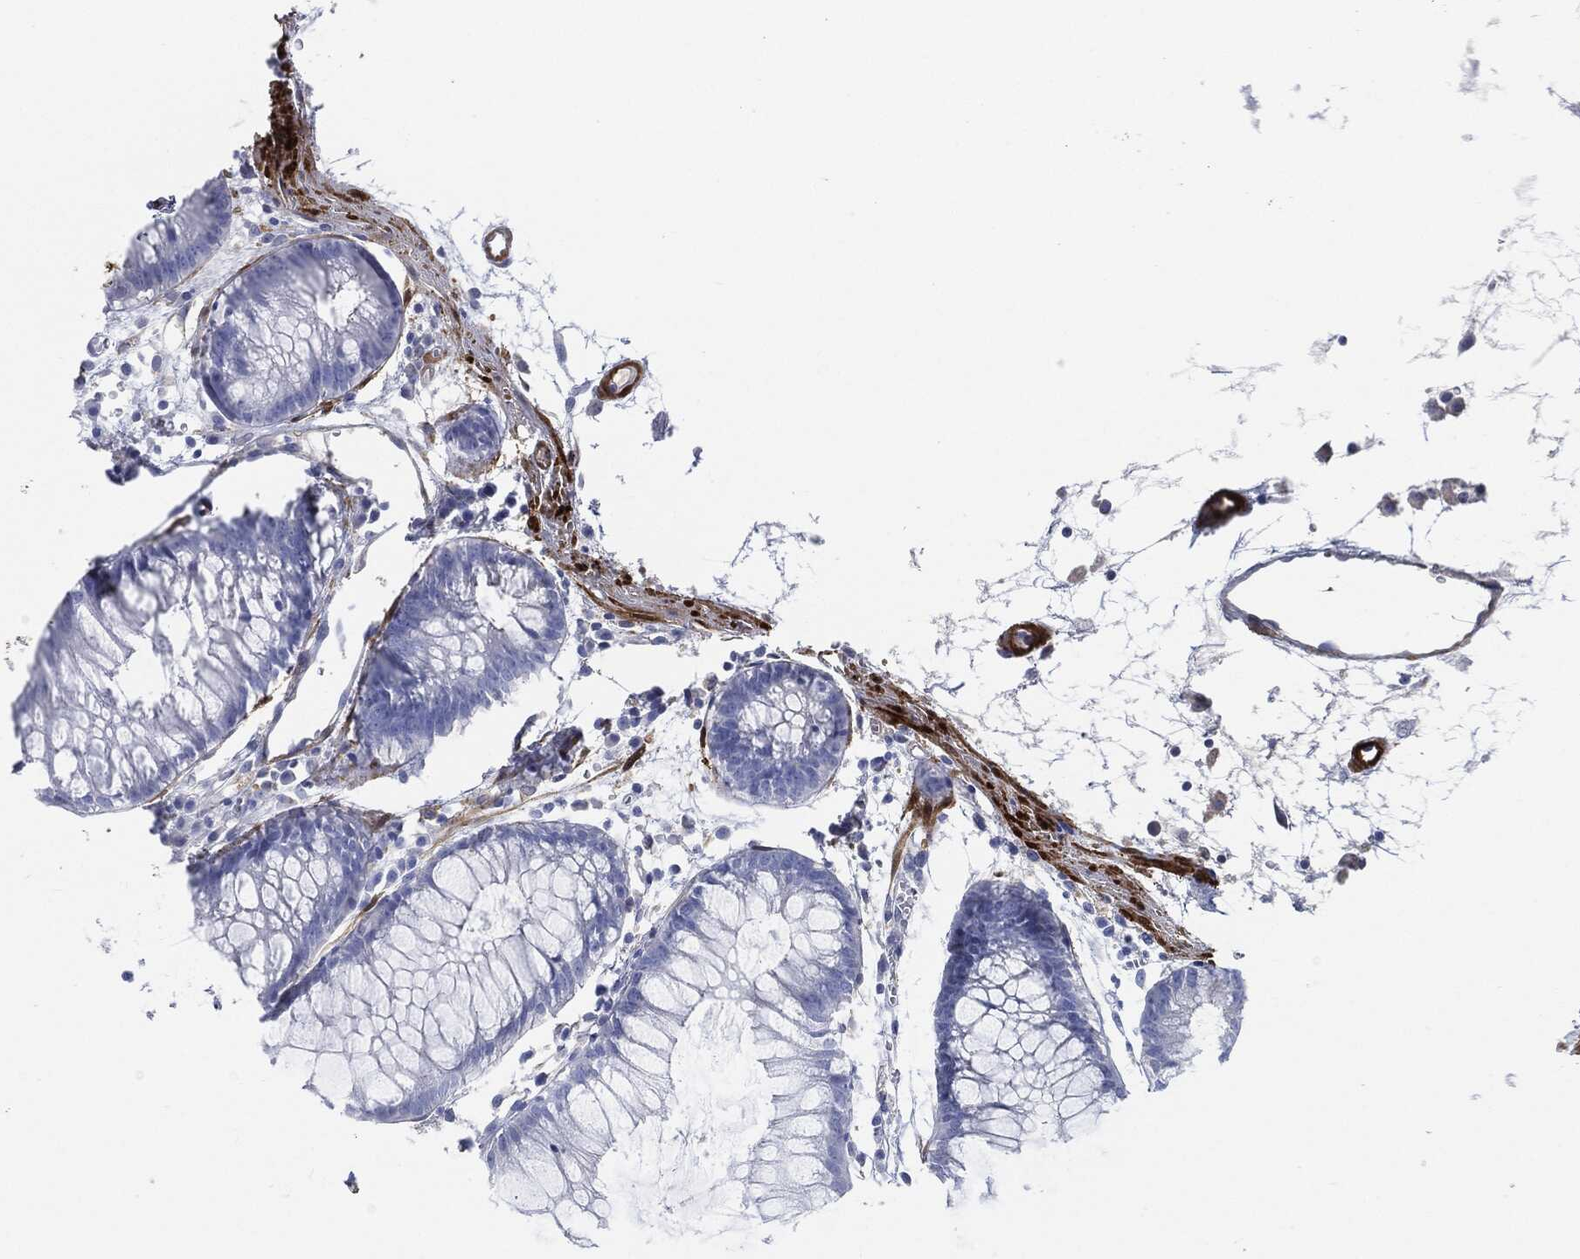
{"staining": {"intensity": "negative", "quantity": "none", "location": "none"}, "tissue": "colon", "cell_type": "Endothelial cells", "image_type": "normal", "snomed": [{"axis": "morphology", "description": "Normal tissue, NOS"}, {"axis": "morphology", "description": "Adenocarcinoma, NOS"}, {"axis": "topography", "description": "Colon"}], "caption": "IHC of normal human colon shows no expression in endothelial cells. Brightfield microscopy of immunohistochemistry stained with DAB (3,3'-diaminobenzidine) (brown) and hematoxylin (blue), captured at high magnification.", "gene": "TAGLN", "patient": {"sex": "male", "age": 65}}